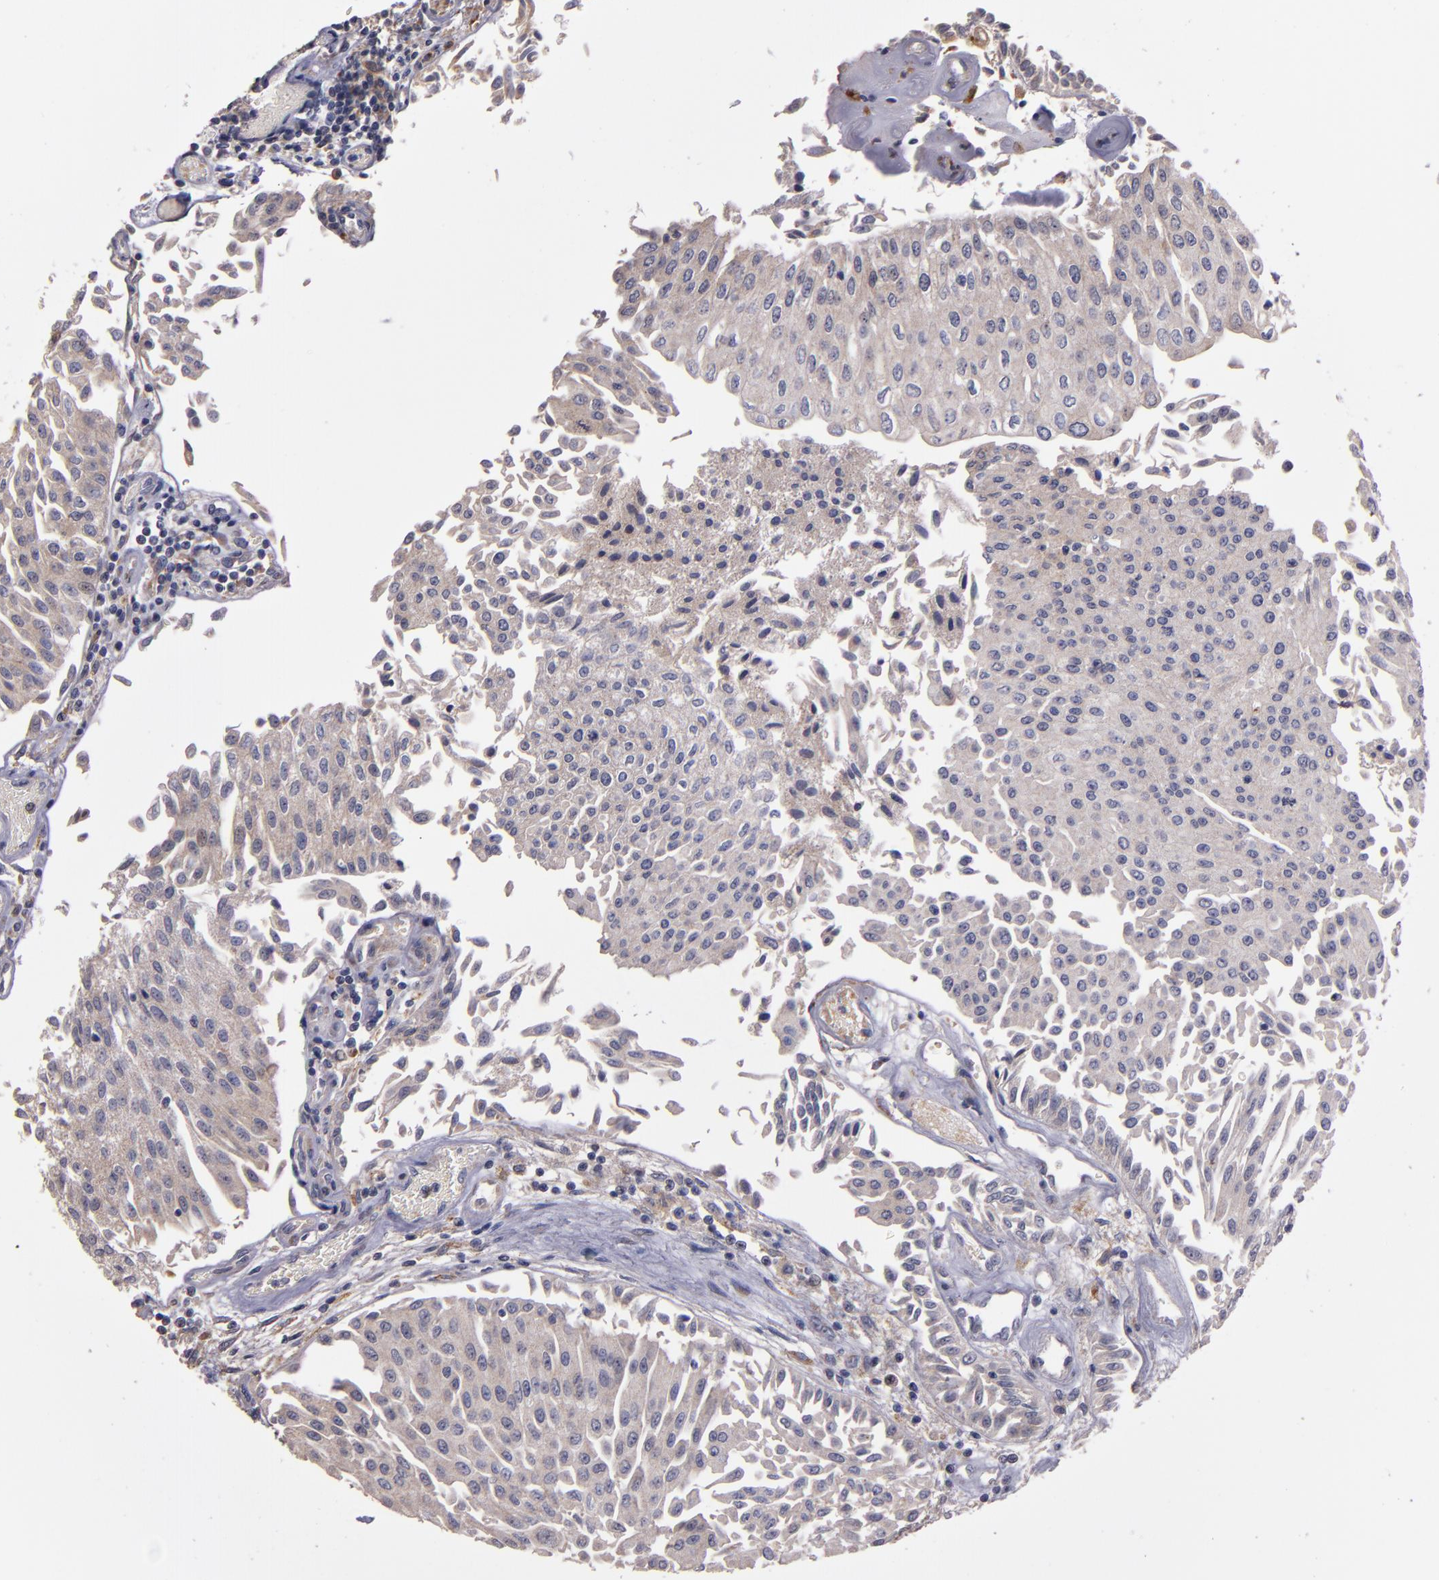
{"staining": {"intensity": "weak", "quantity": ">75%", "location": "cytoplasmic/membranous"}, "tissue": "urothelial cancer", "cell_type": "Tumor cells", "image_type": "cancer", "snomed": [{"axis": "morphology", "description": "Urothelial carcinoma, Low grade"}, {"axis": "topography", "description": "Urinary bladder"}], "caption": "Immunohistochemical staining of urothelial carcinoma (low-grade) shows low levels of weak cytoplasmic/membranous protein staining in about >75% of tumor cells.", "gene": "IFIH1", "patient": {"sex": "male", "age": 86}}